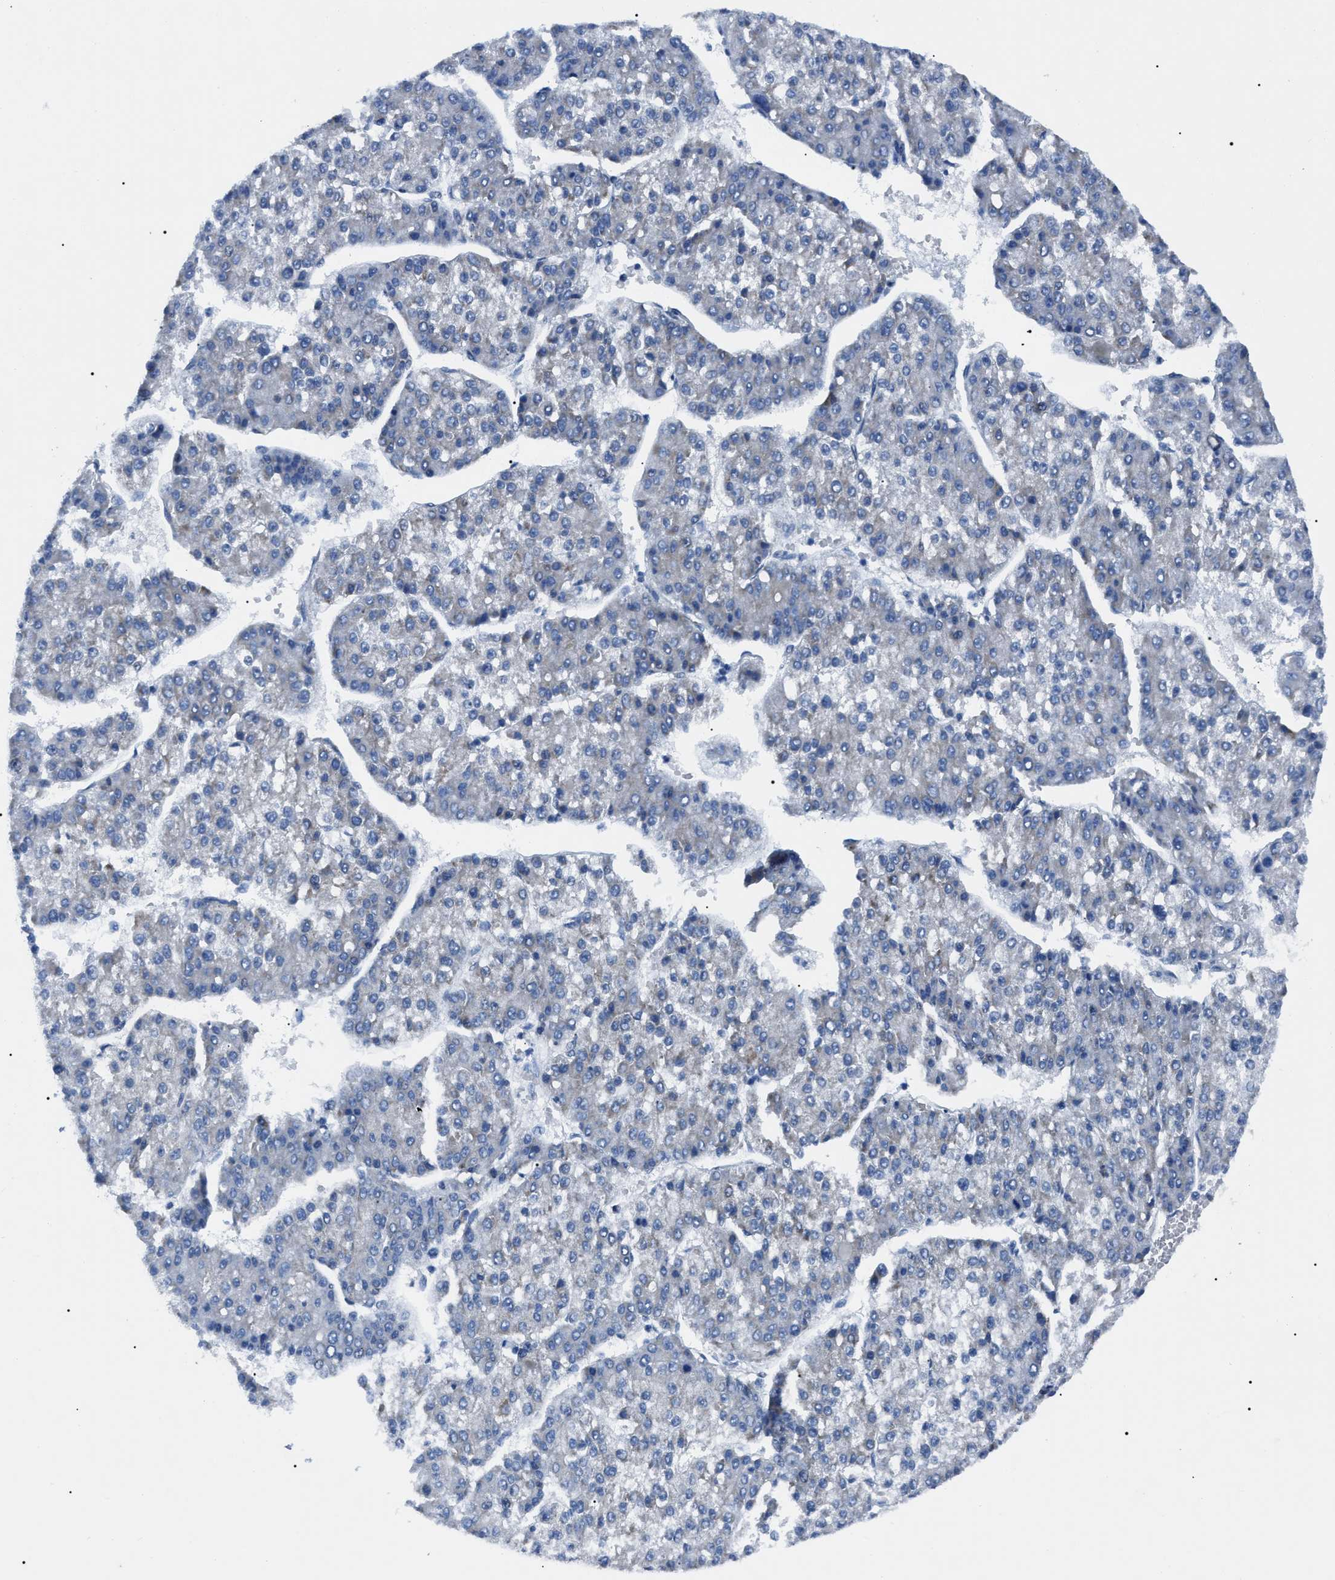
{"staining": {"intensity": "negative", "quantity": "none", "location": "none"}, "tissue": "liver cancer", "cell_type": "Tumor cells", "image_type": "cancer", "snomed": [{"axis": "morphology", "description": "Carcinoma, Hepatocellular, NOS"}, {"axis": "topography", "description": "Liver"}], "caption": "This is an immunohistochemistry (IHC) photomicrograph of human liver cancer. There is no staining in tumor cells.", "gene": "LRRC14", "patient": {"sex": "female", "age": 73}}